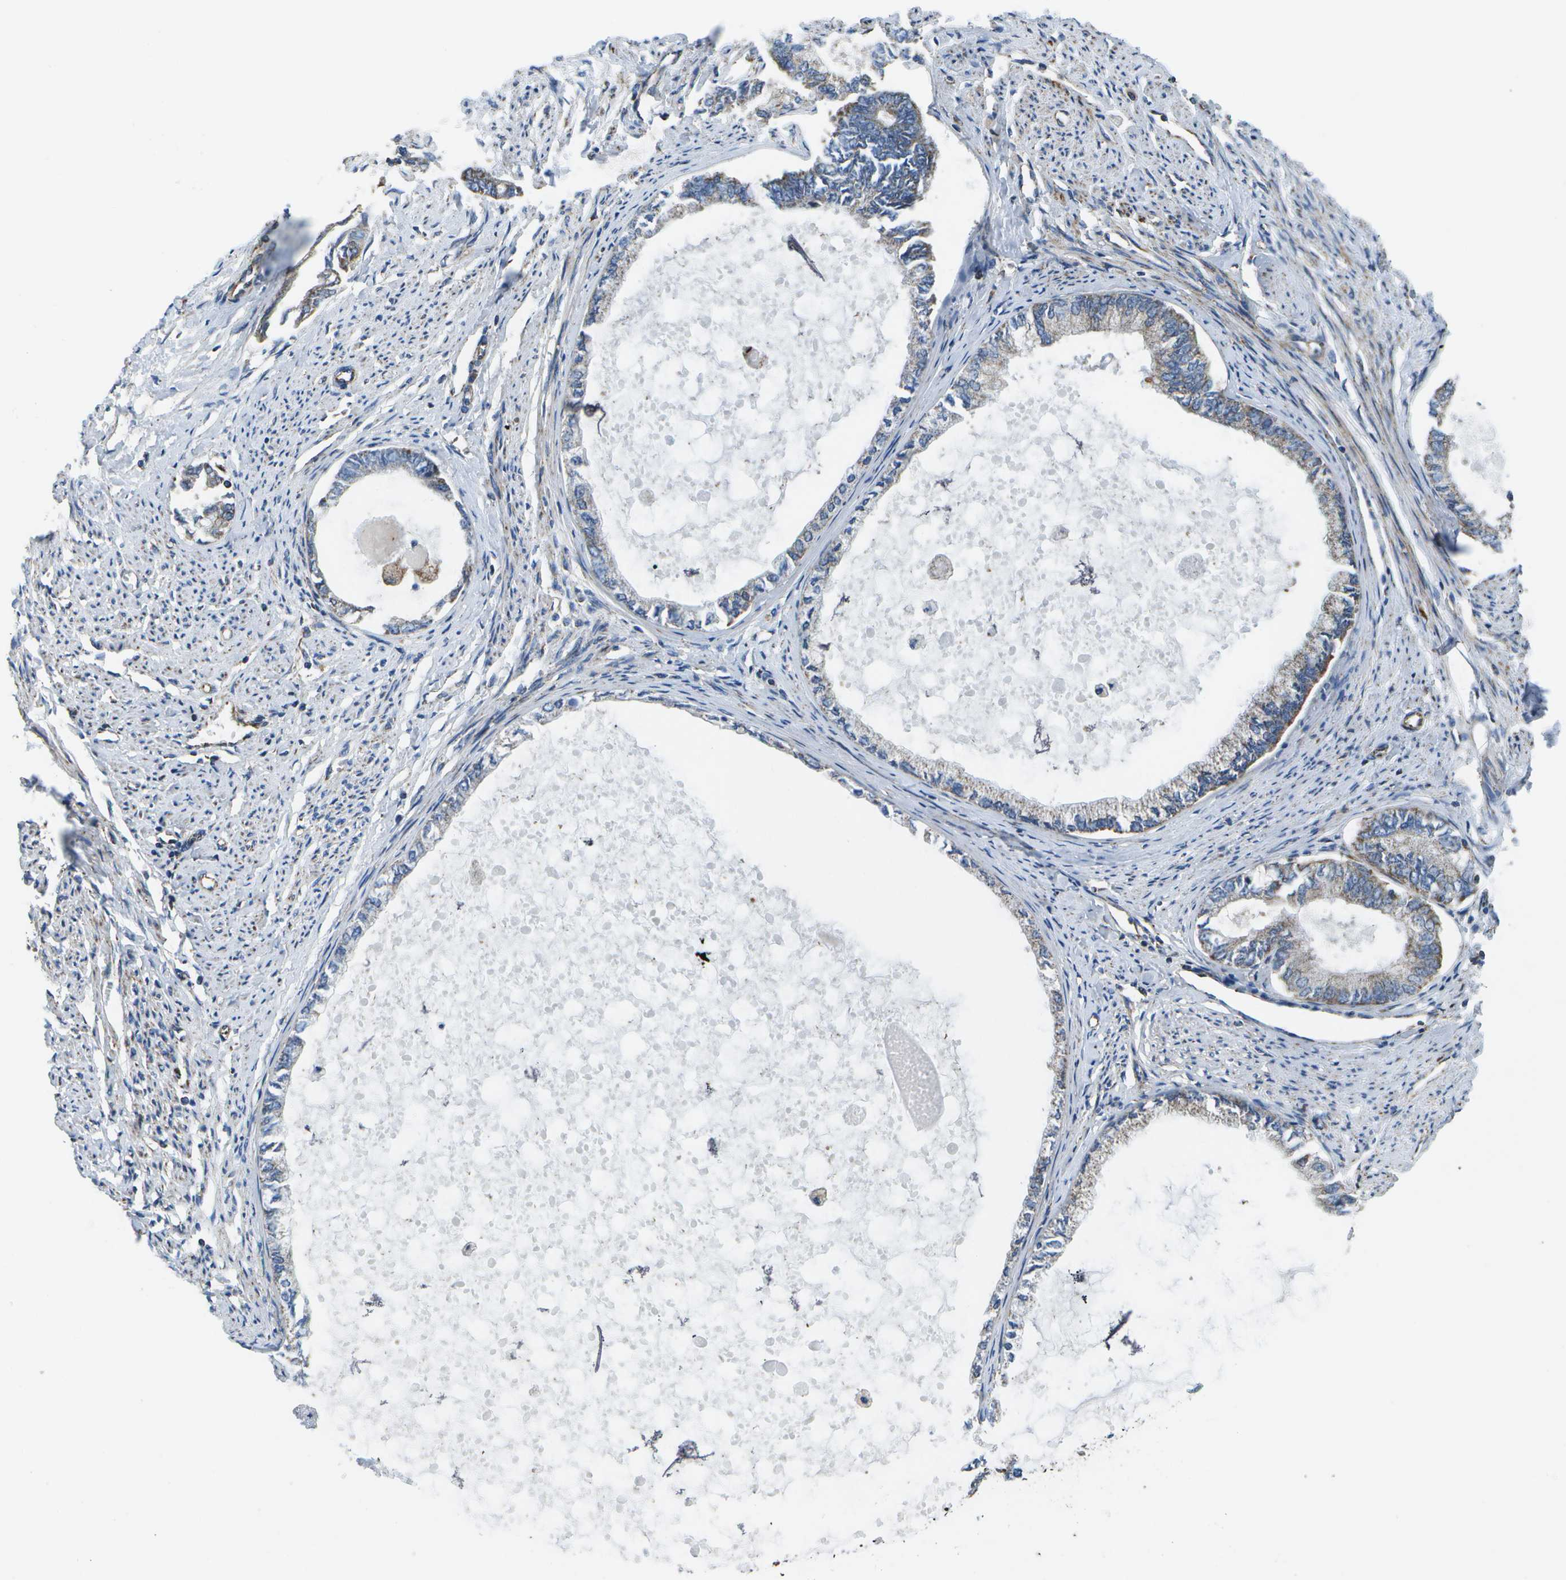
{"staining": {"intensity": "weak", "quantity": "<25%", "location": "cytoplasmic/membranous"}, "tissue": "endometrial cancer", "cell_type": "Tumor cells", "image_type": "cancer", "snomed": [{"axis": "morphology", "description": "Adenocarcinoma, NOS"}, {"axis": "topography", "description": "Endometrium"}], "caption": "Tumor cells show no significant protein expression in endometrial cancer.", "gene": "MVK", "patient": {"sex": "female", "age": 86}}